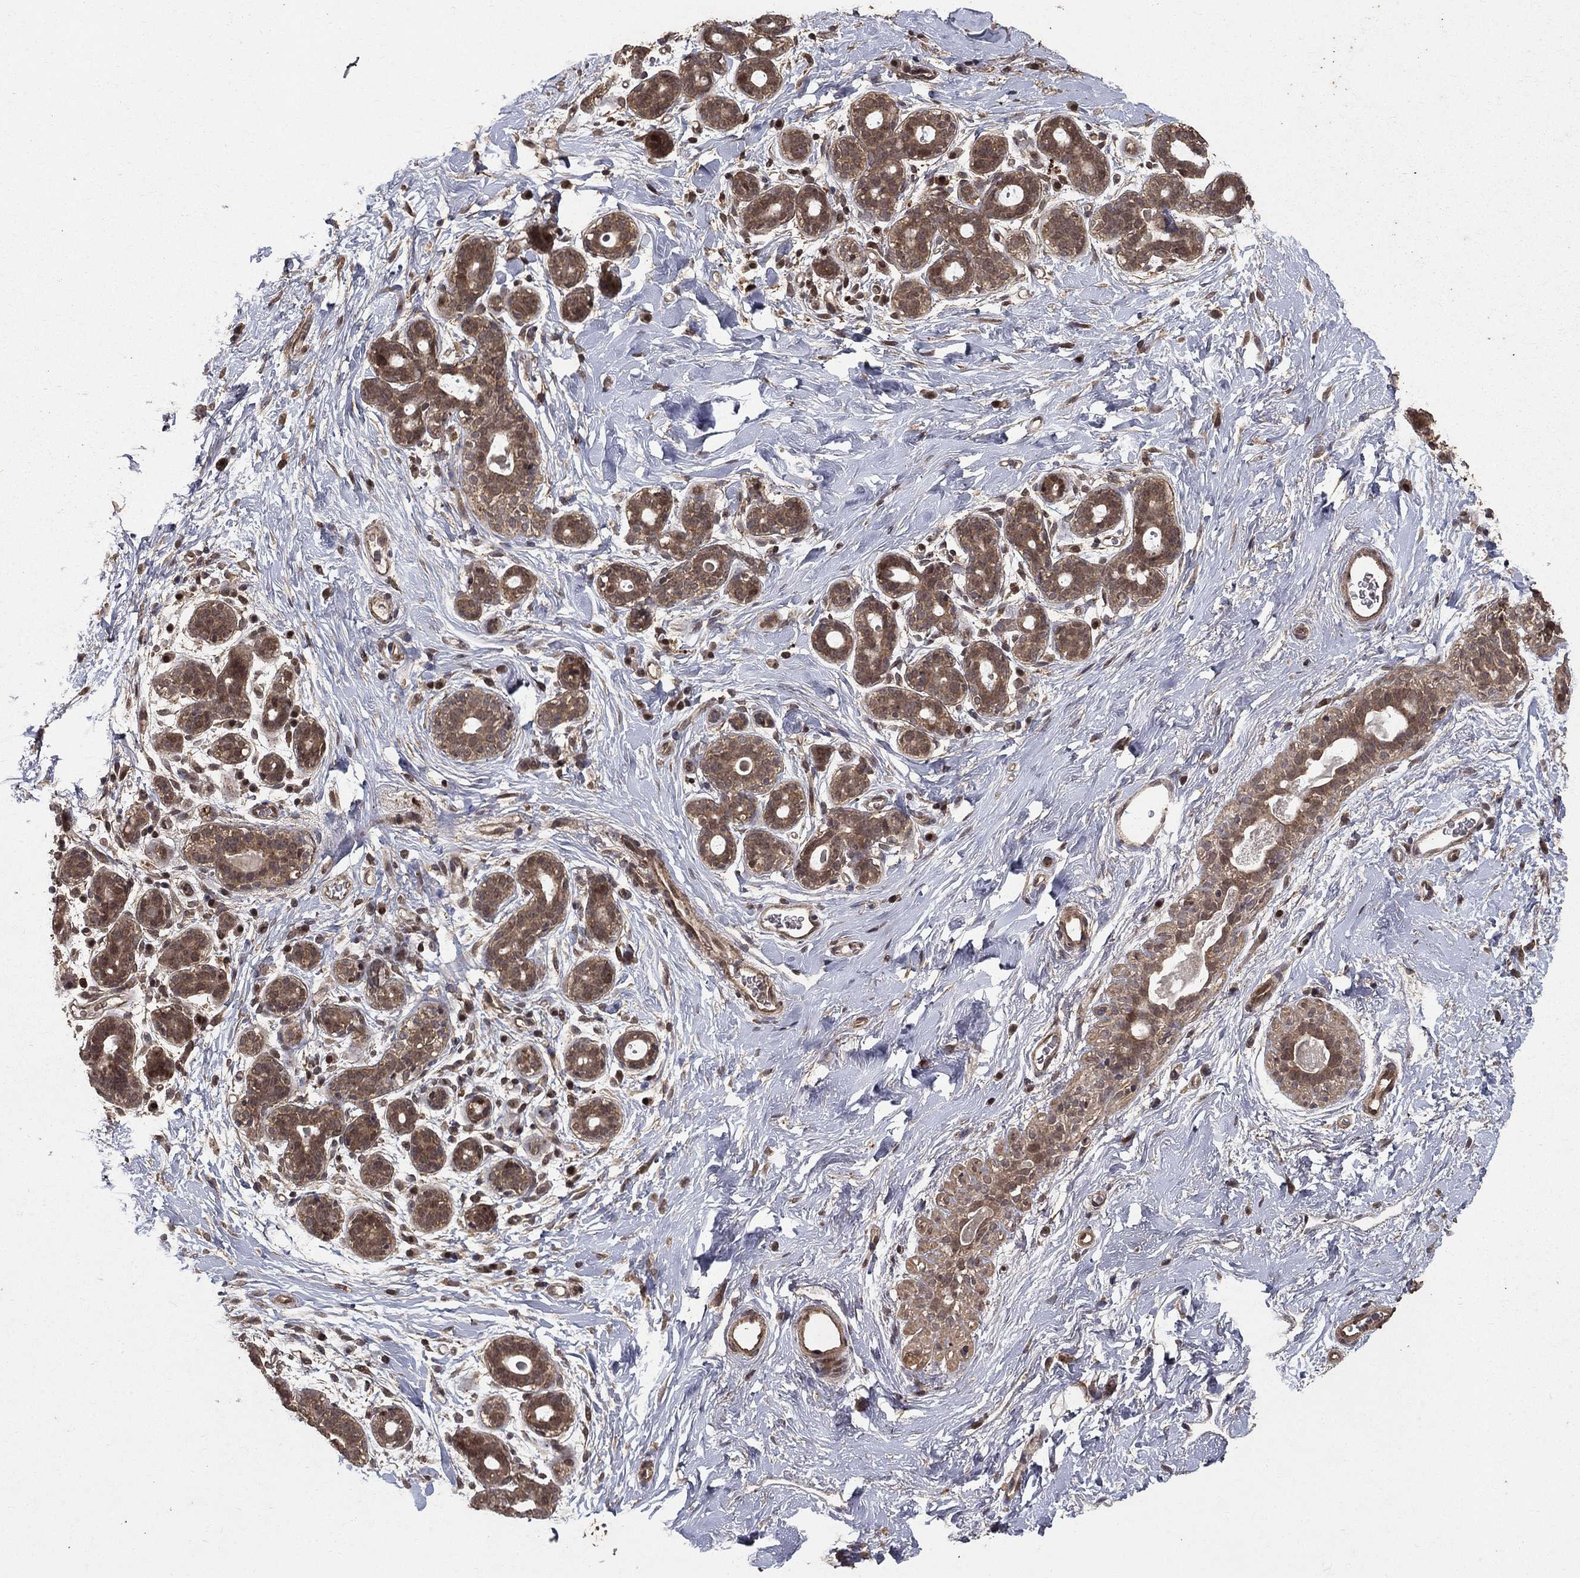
{"staining": {"intensity": "negative", "quantity": "none", "location": "none"}, "tissue": "breast", "cell_type": "Adipocytes", "image_type": "normal", "snomed": [{"axis": "morphology", "description": "Normal tissue, NOS"}, {"axis": "topography", "description": "Breast"}], "caption": "Immunohistochemical staining of benign breast shows no significant expression in adipocytes. (DAB (3,3'-diaminobenzidine) immunohistochemistry visualized using brightfield microscopy, high magnification).", "gene": "PRDM1", "patient": {"sex": "female", "age": 43}}